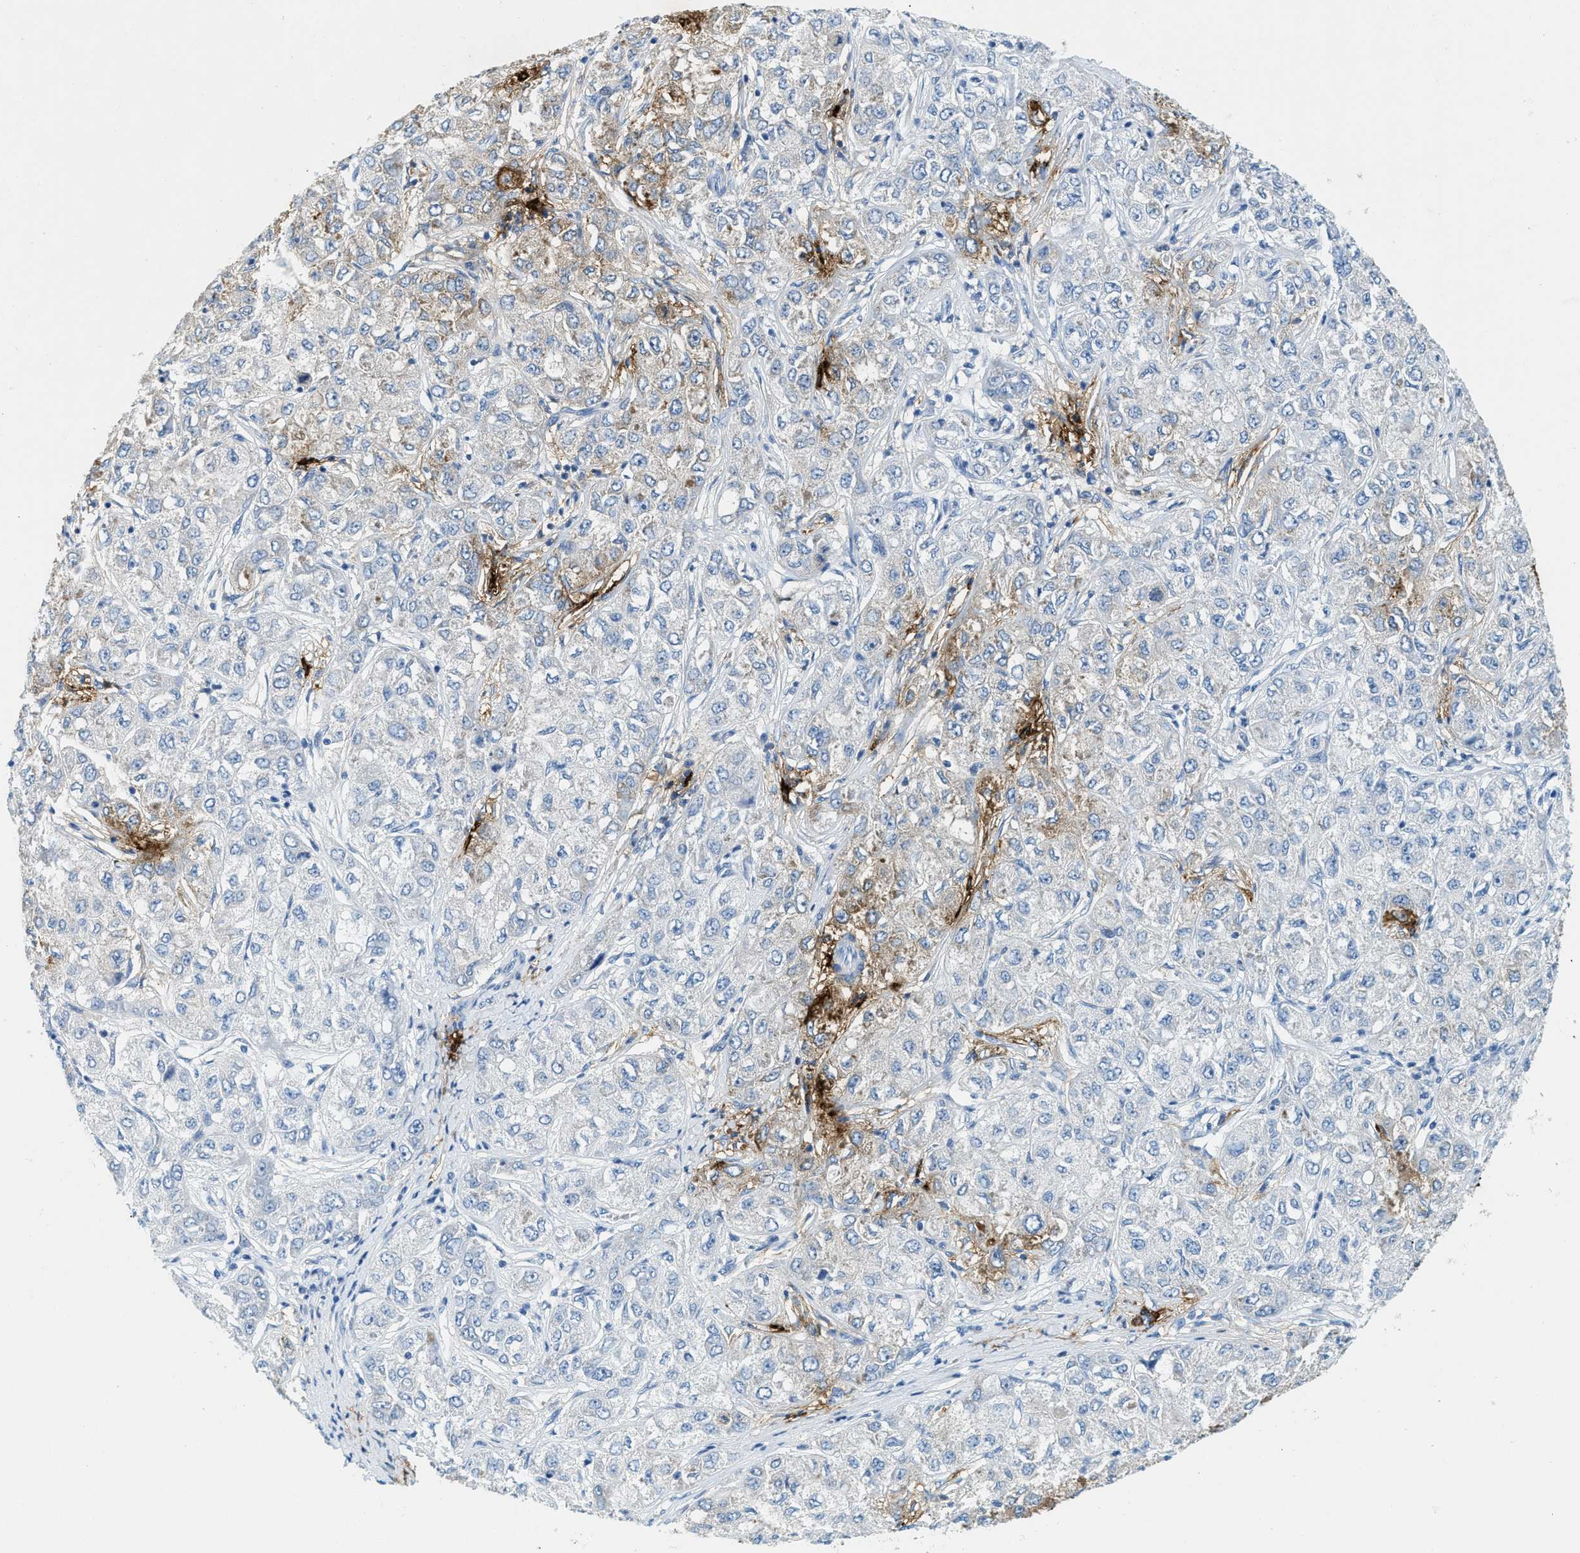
{"staining": {"intensity": "negative", "quantity": "none", "location": "none"}, "tissue": "liver cancer", "cell_type": "Tumor cells", "image_type": "cancer", "snomed": [{"axis": "morphology", "description": "Carcinoma, Hepatocellular, NOS"}, {"axis": "topography", "description": "Liver"}], "caption": "IHC of human hepatocellular carcinoma (liver) displays no staining in tumor cells.", "gene": "TPSAB1", "patient": {"sex": "male", "age": 80}}